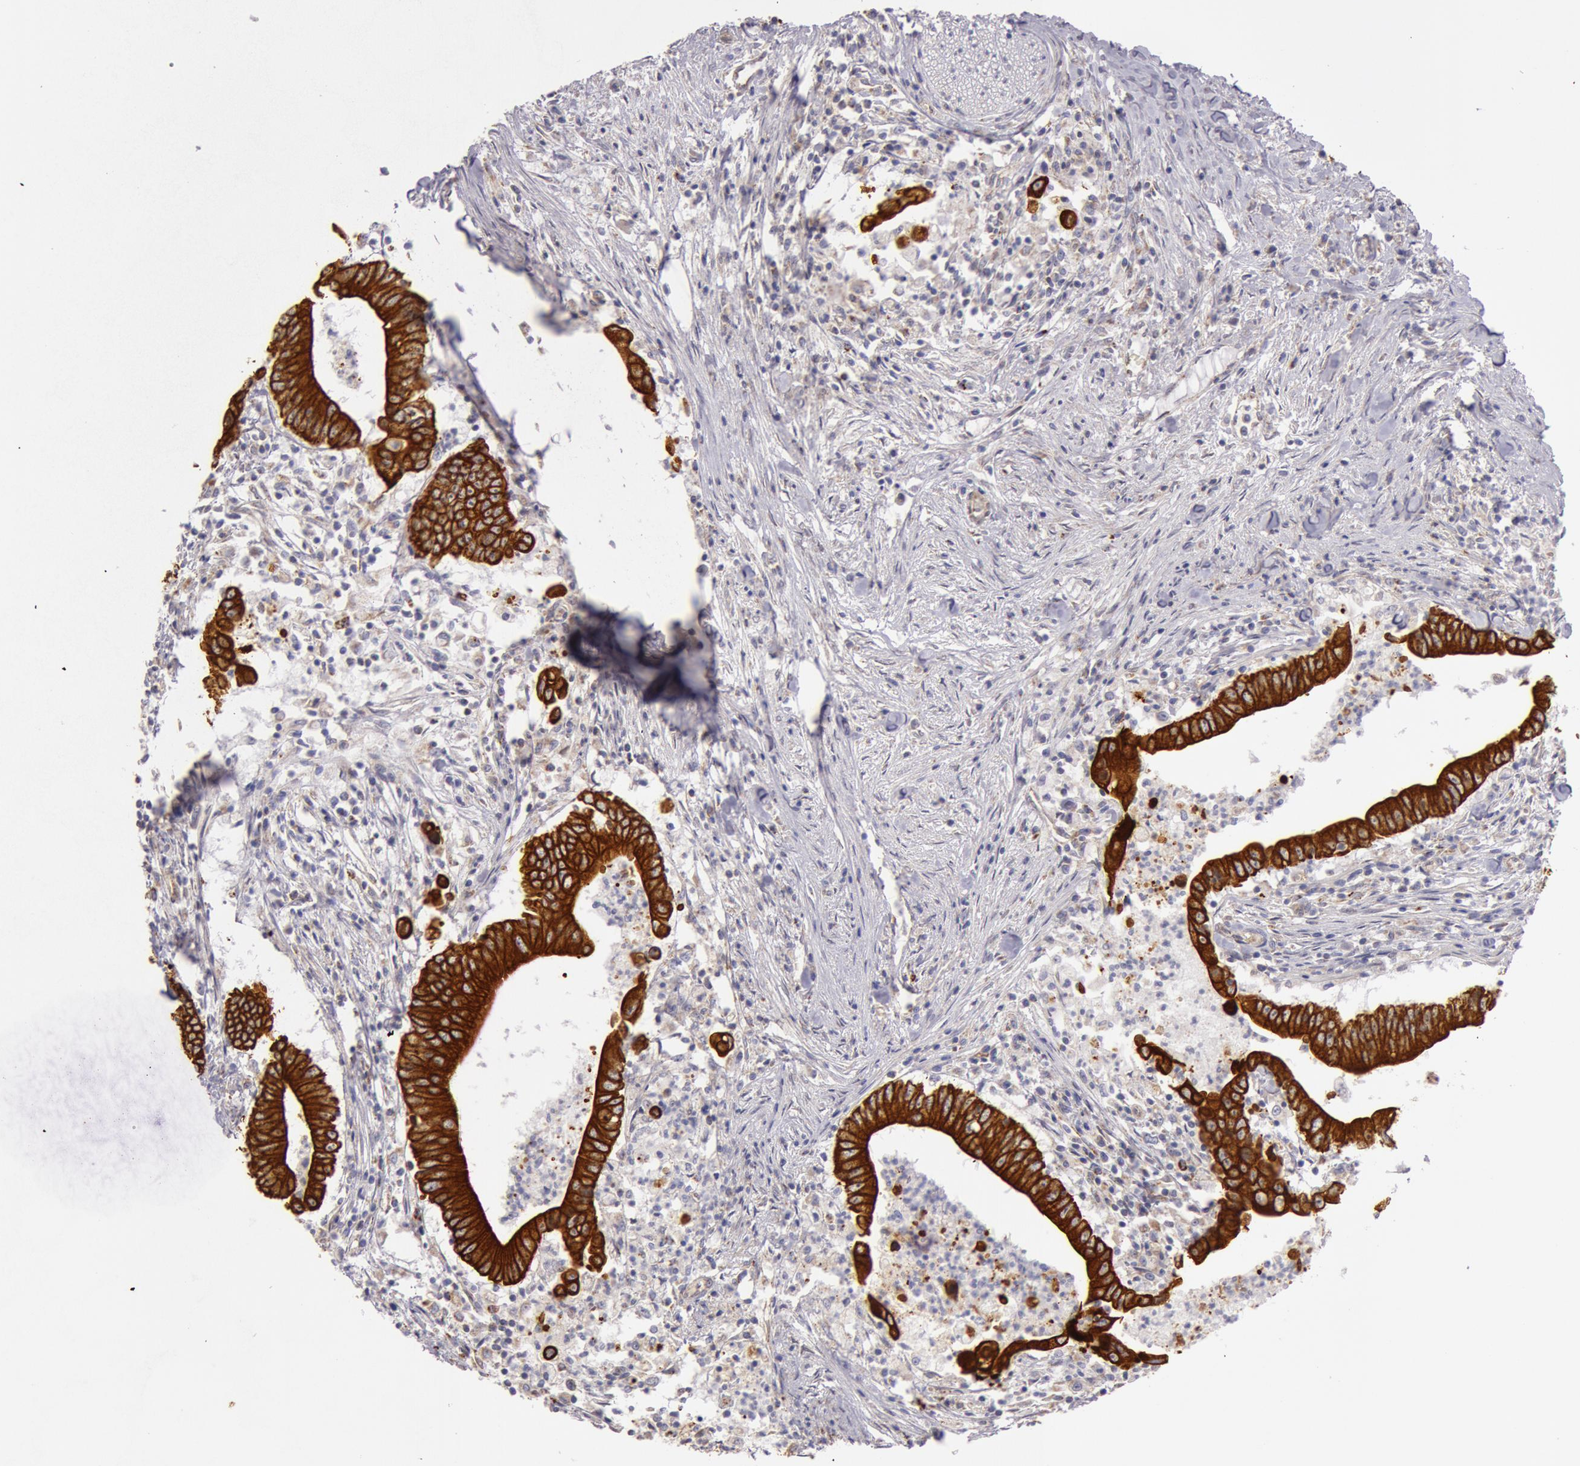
{"staining": {"intensity": "strong", "quantity": ">75%", "location": "cytoplasmic/membranous"}, "tissue": "colorectal cancer", "cell_type": "Tumor cells", "image_type": "cancer", "snomed": [{"axis": "morphology", "description": "Adenocarcinoma, NOS"}, {"axis": "topography", "description": "Colon"}], "caption": "Tumor cells show high levels of strong cytoplasmic/membranous positivity in about >75% of cells in colorectal cancer.", "gene": "KRT18", "patient": {"sex": "male", "age": 55}}